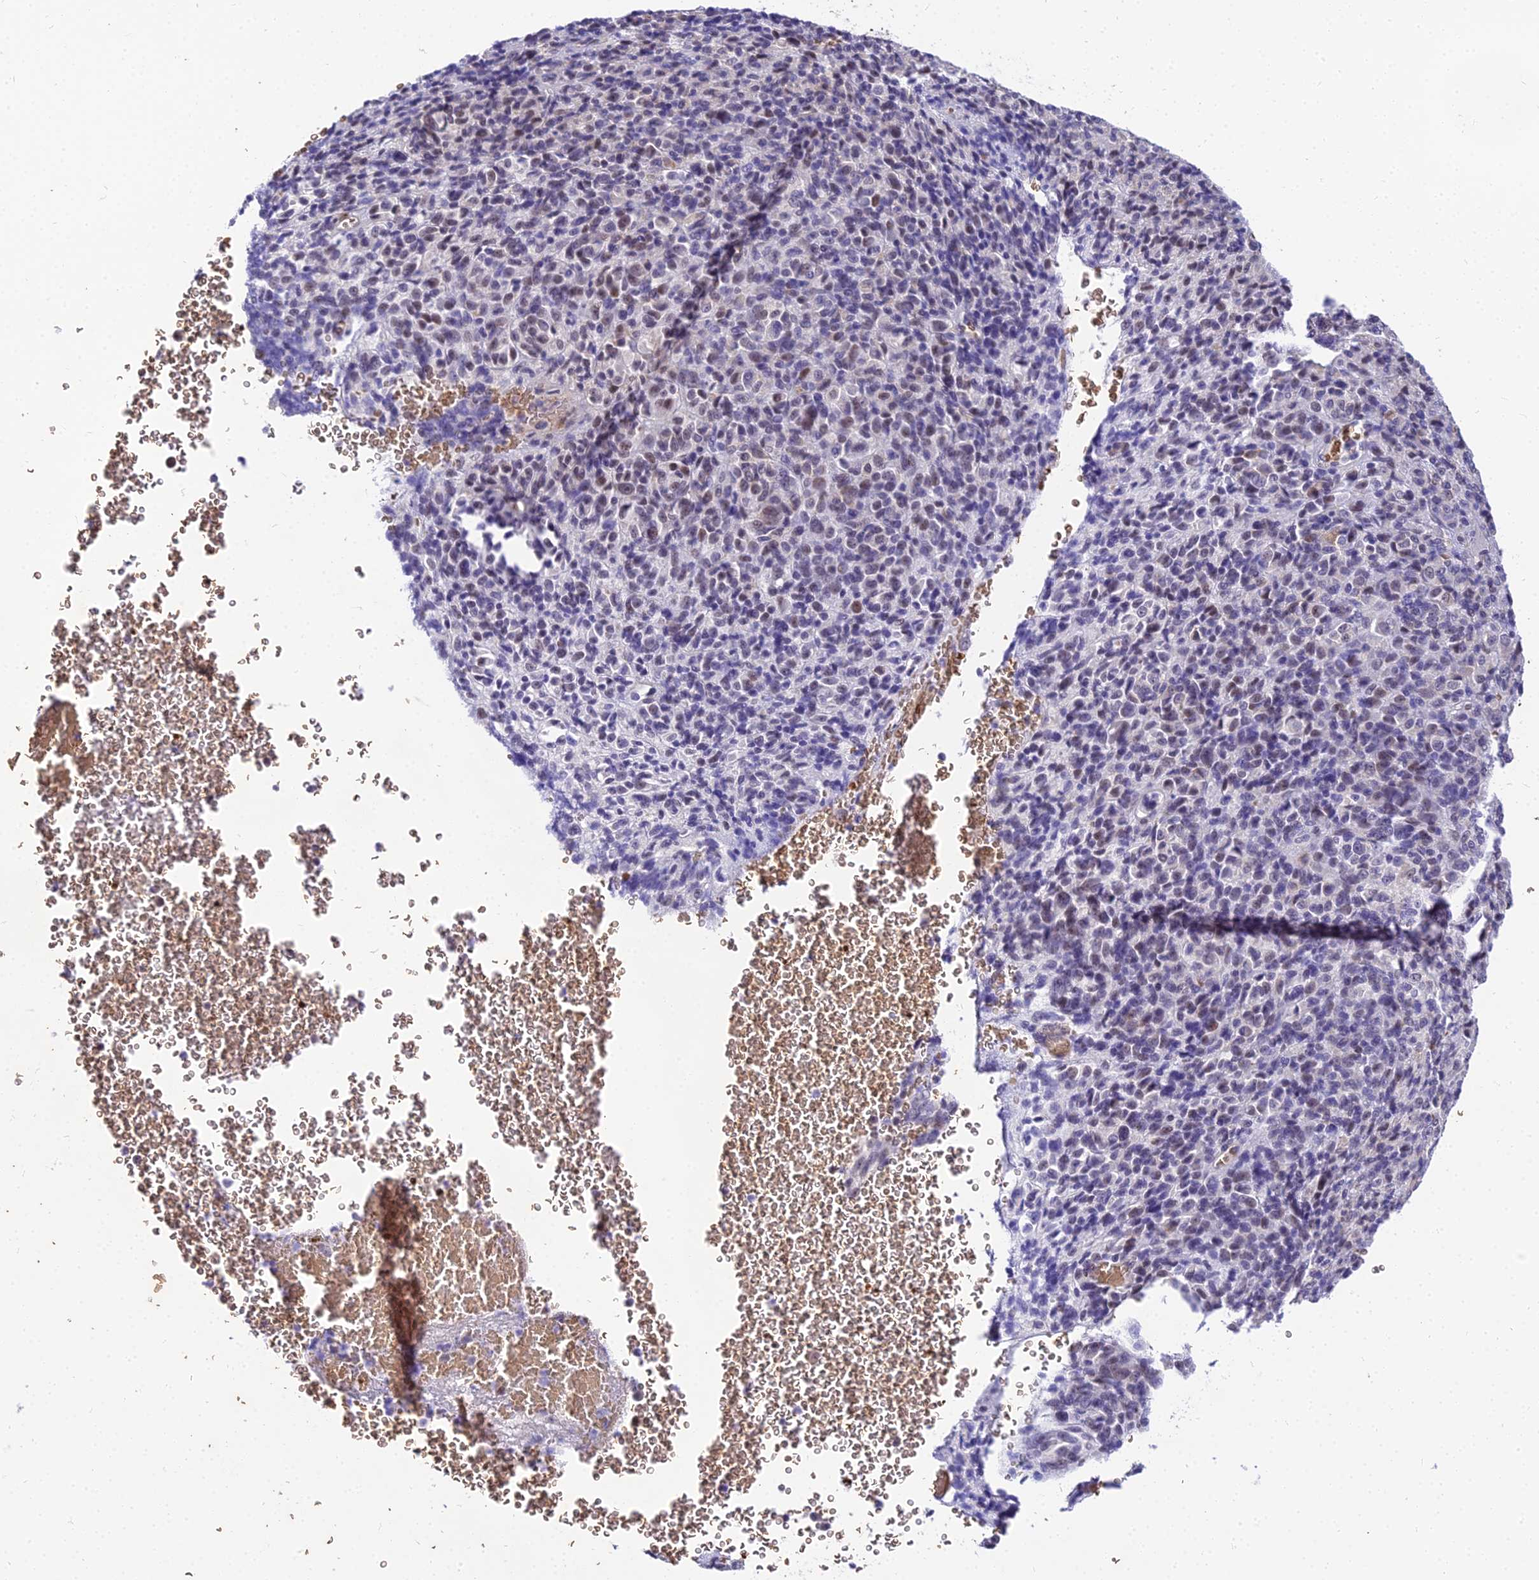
{"staining": {"intensity": "weak", "quantity": "<25%", "location": "nuclear"}, "tissue": "melanoma", "cell_type": "Tumor cells", "image_type": "cancer", "snomed": [{"axis": "morphology", "description": "Malignant melanoma, Metastatic site"}, {"axis": "topography", "description": "Brain"}], "caption": "An immunohistochemistry histopathology image of melanoma is shown. There is no staining in tumor cells of melanoma.", "gene": "BCL9", "patient": {"sex": "female", "age": 56}}